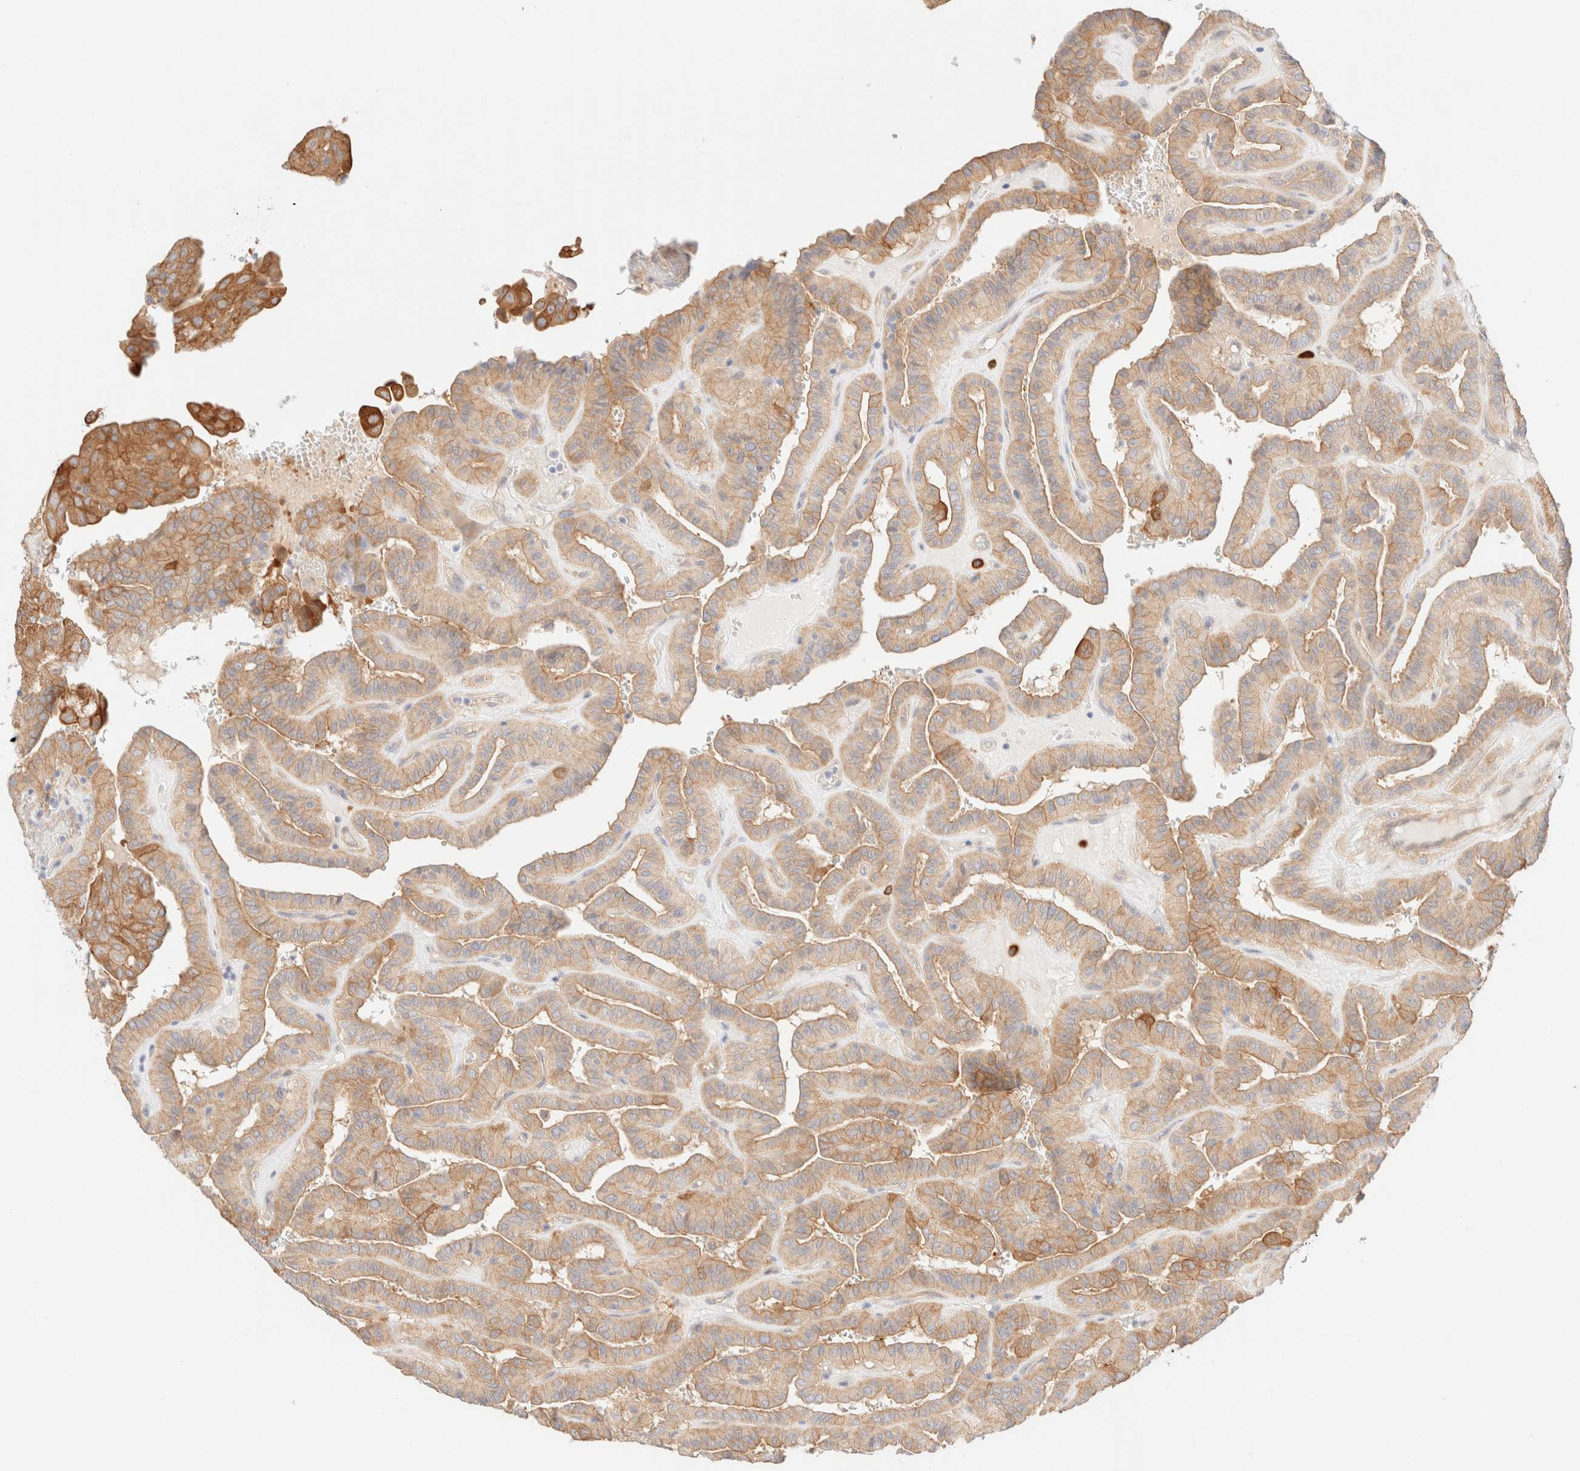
{"staining": {"intensity": "weak", "quantity": ">75%", "location": "cytoplasmic/membranous"}, "tissue": "thyroid cancer", "cell_type": "Tumor cells", "image_type": "cancer", "snomed": [{"axis": "morphology", "description": "Papillary adenocarcinoma, NOS"}, {"axis": "topography", "description": "Thyroid gland"}], "caption": "Thyroid cancer stained for a protein (brown) reveals weak cytoplasmic/membranous positive expression in about >75% of tumor cells.", "gene": "NIBAN2", "patient": {"sex": "male", "age": 77}}